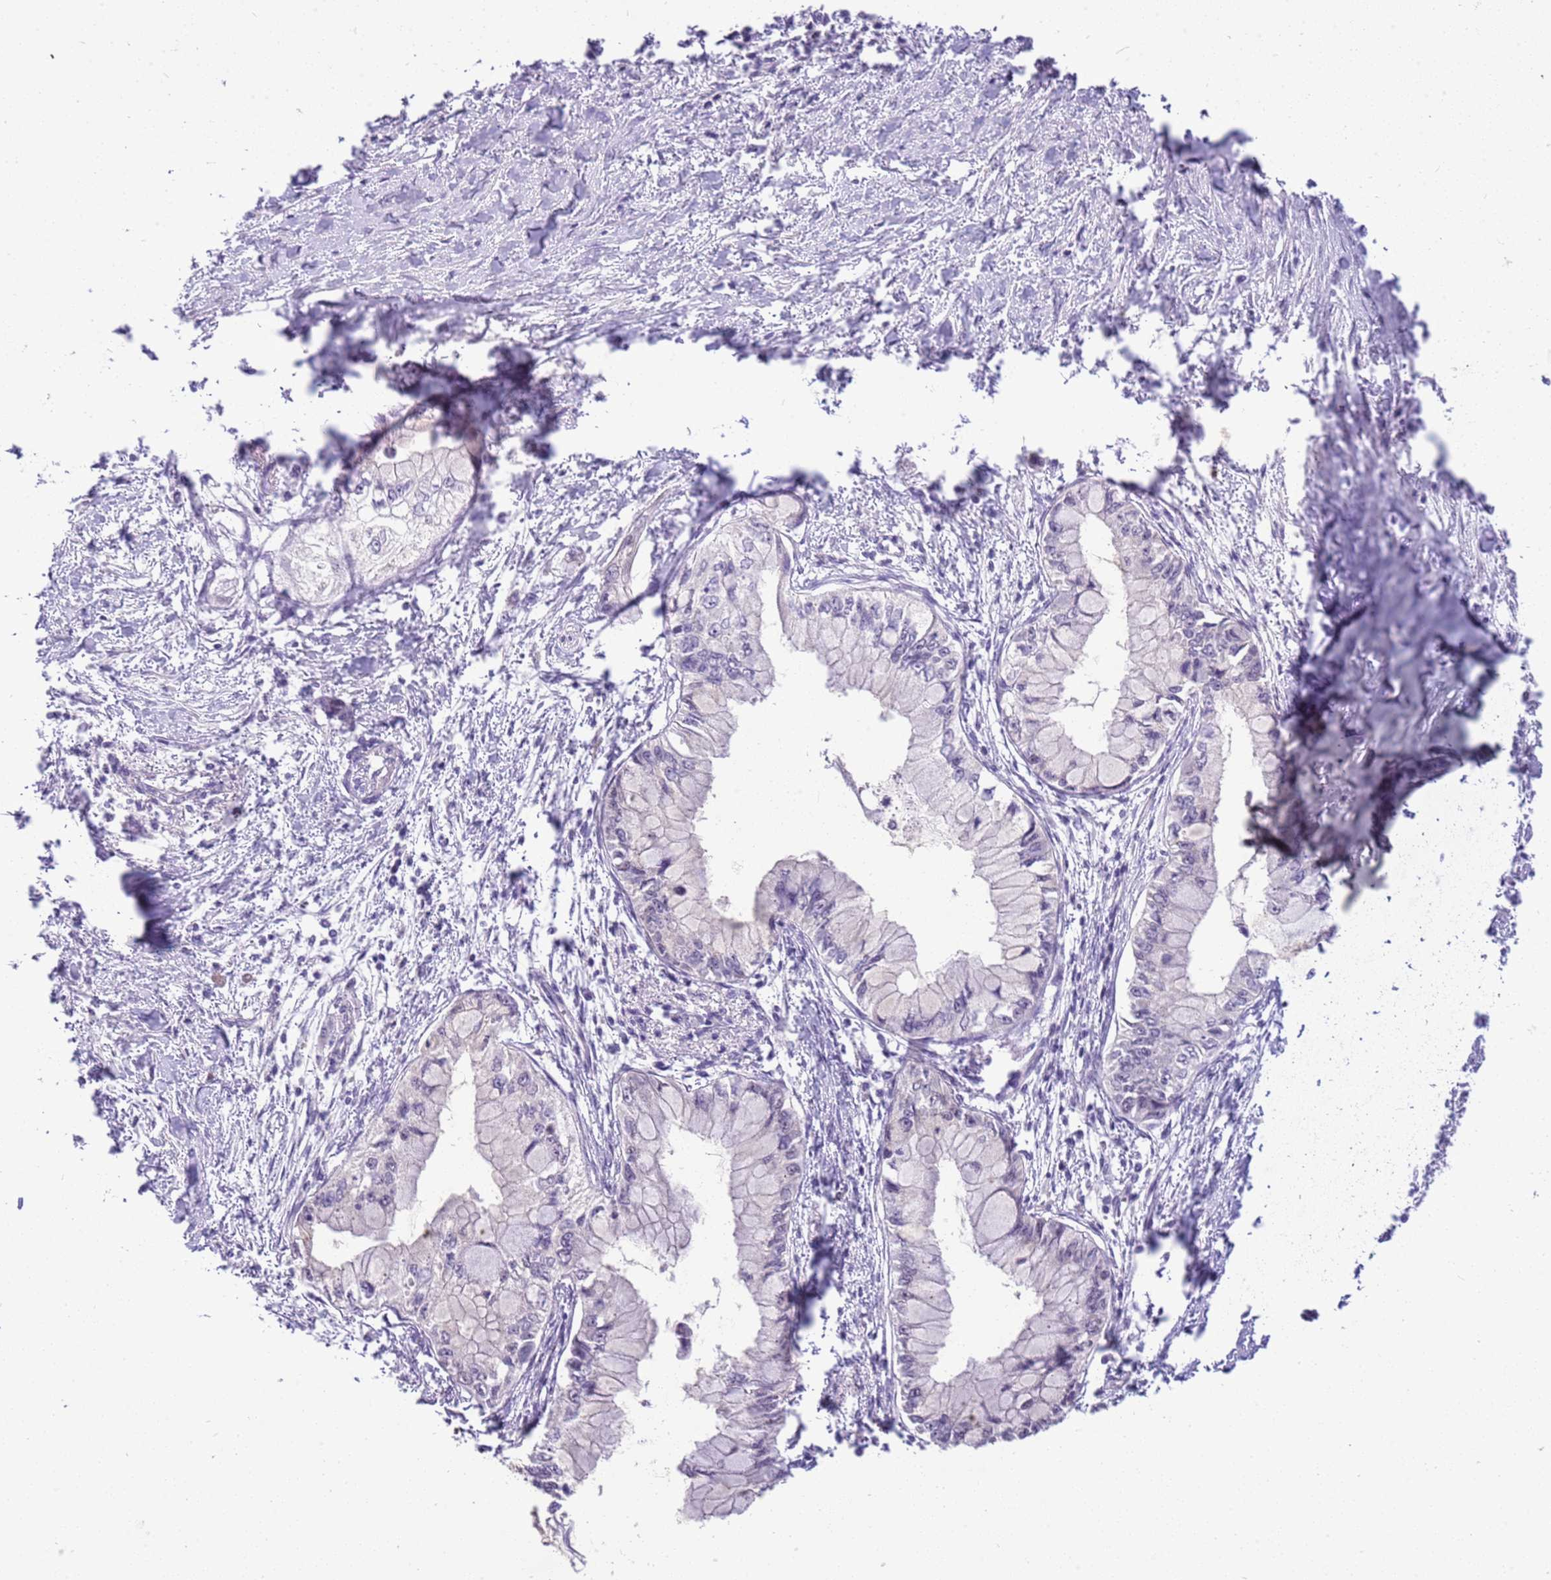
{"staining": {"intensity": "negative", "quantity": "none", "location": "none"}, "tissue": "pancreatic cancer", "cell_type": "Tumor cells", "image_type": "cancer", "snomed": [{"axis": "morphology", "description": "Adenocarcinoma, NOS"}, {"axis": "topography", "description": "Pancreas"}], "caption": "Tumor cells are negative for brown protein staining in pancreatic cancer (adenocarcinoma).", "gene": "FAM120C", "patient": {"sex": "male", "age": 48}}